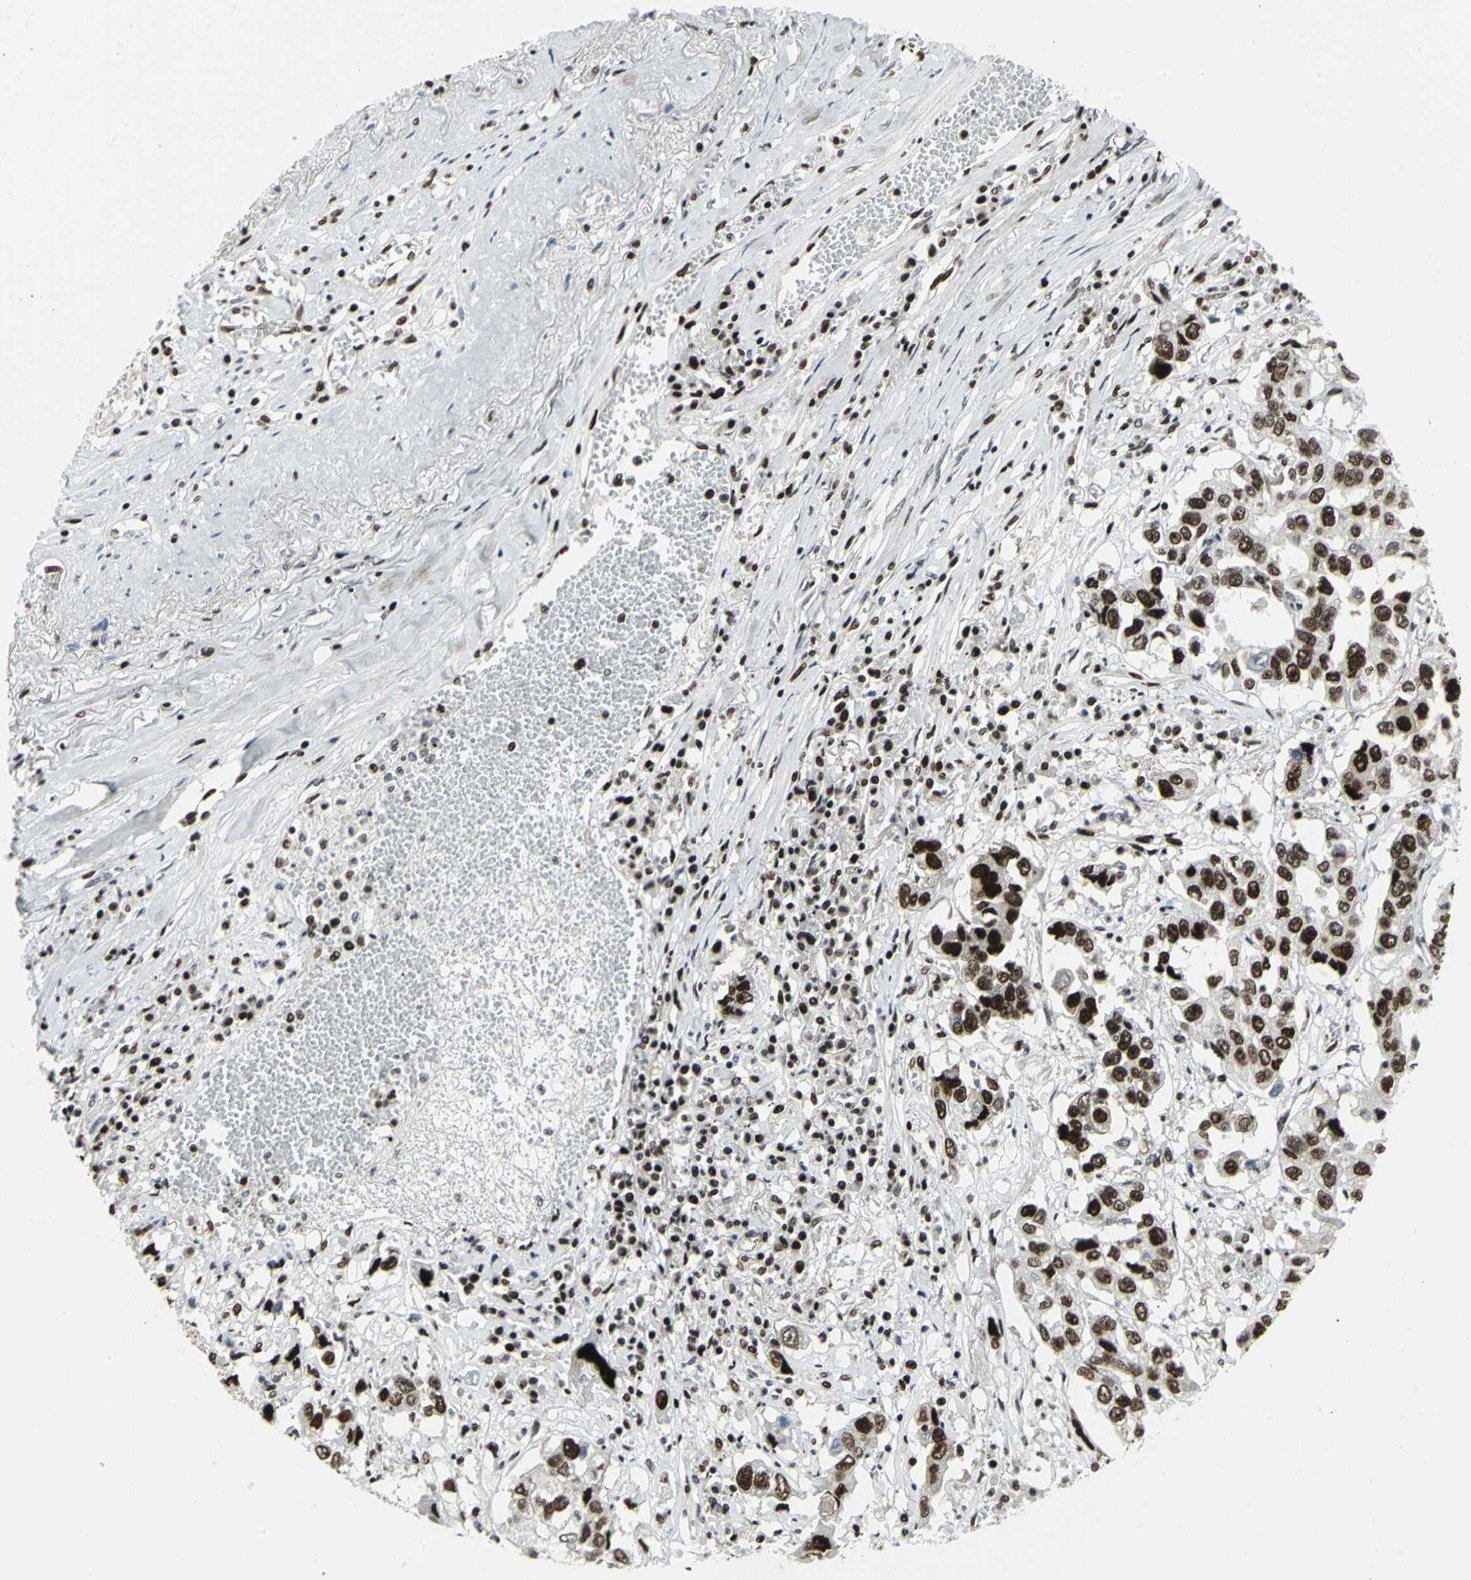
{"staining": {"intensity": "strong", "quantity": ">75%", "location": "nuclear"}, "tissue": "lung cancer", "cell_type": "Tumor cells", "image_type": "cancer", "snomed": [{"axis": "morphology", "description": "Squamous cell carcinoma, NOS"}, {"axis": "topography", "description": "Lung"}], "caption": "A brown stain shows strong nuclear positivity of a protein in human lung cancer tumor cells.", "gene": "SMARCA4", "patient": {"sex": "male", "age": 71}}